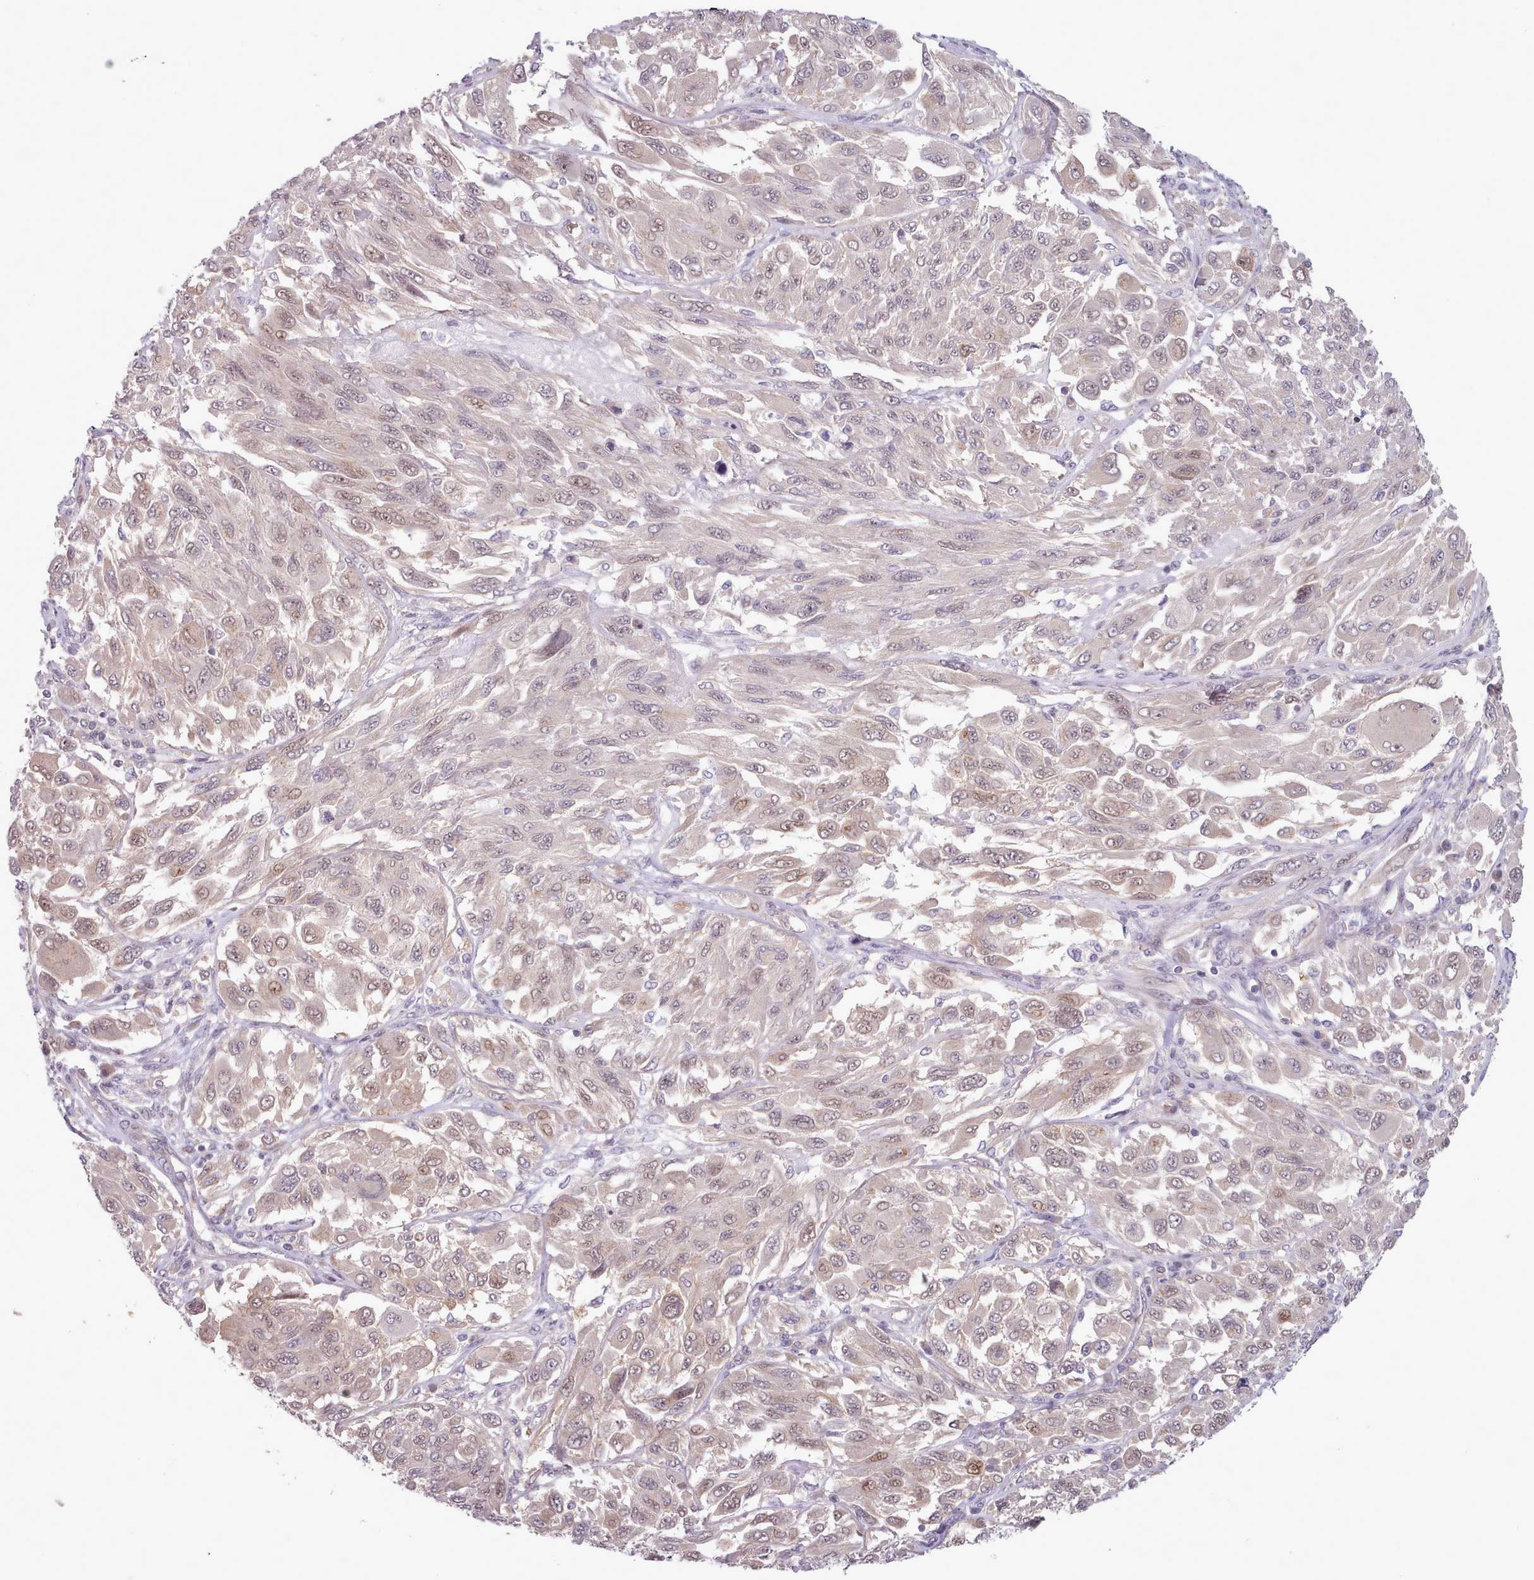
{"staining": {"intensity": "weak", "quantity": "25%-75%", "location": "cytoplasmic/membranous,nuclear"}, "tissue": "melanoma", "cell_type": "Tumor cells", "image_type": "cancer", "snomed": [{"axis": "morphology", "description": "Malignant melanoma, NOS"}, {"axis": "topography", "description": "Skin"}], "caption": "Weak cytoplasmic/membranous and nuclear staining is seen in about 25%-75% of tumor cells in melanoma. (Stains: DAB (3,3'-diaminobenzidine) in brown, nuclei in blue, Microscopy: brightfield microscopy at high magnification).", "gene": "CLNS1A", "patient": {"sex": "female", "age": 91}}